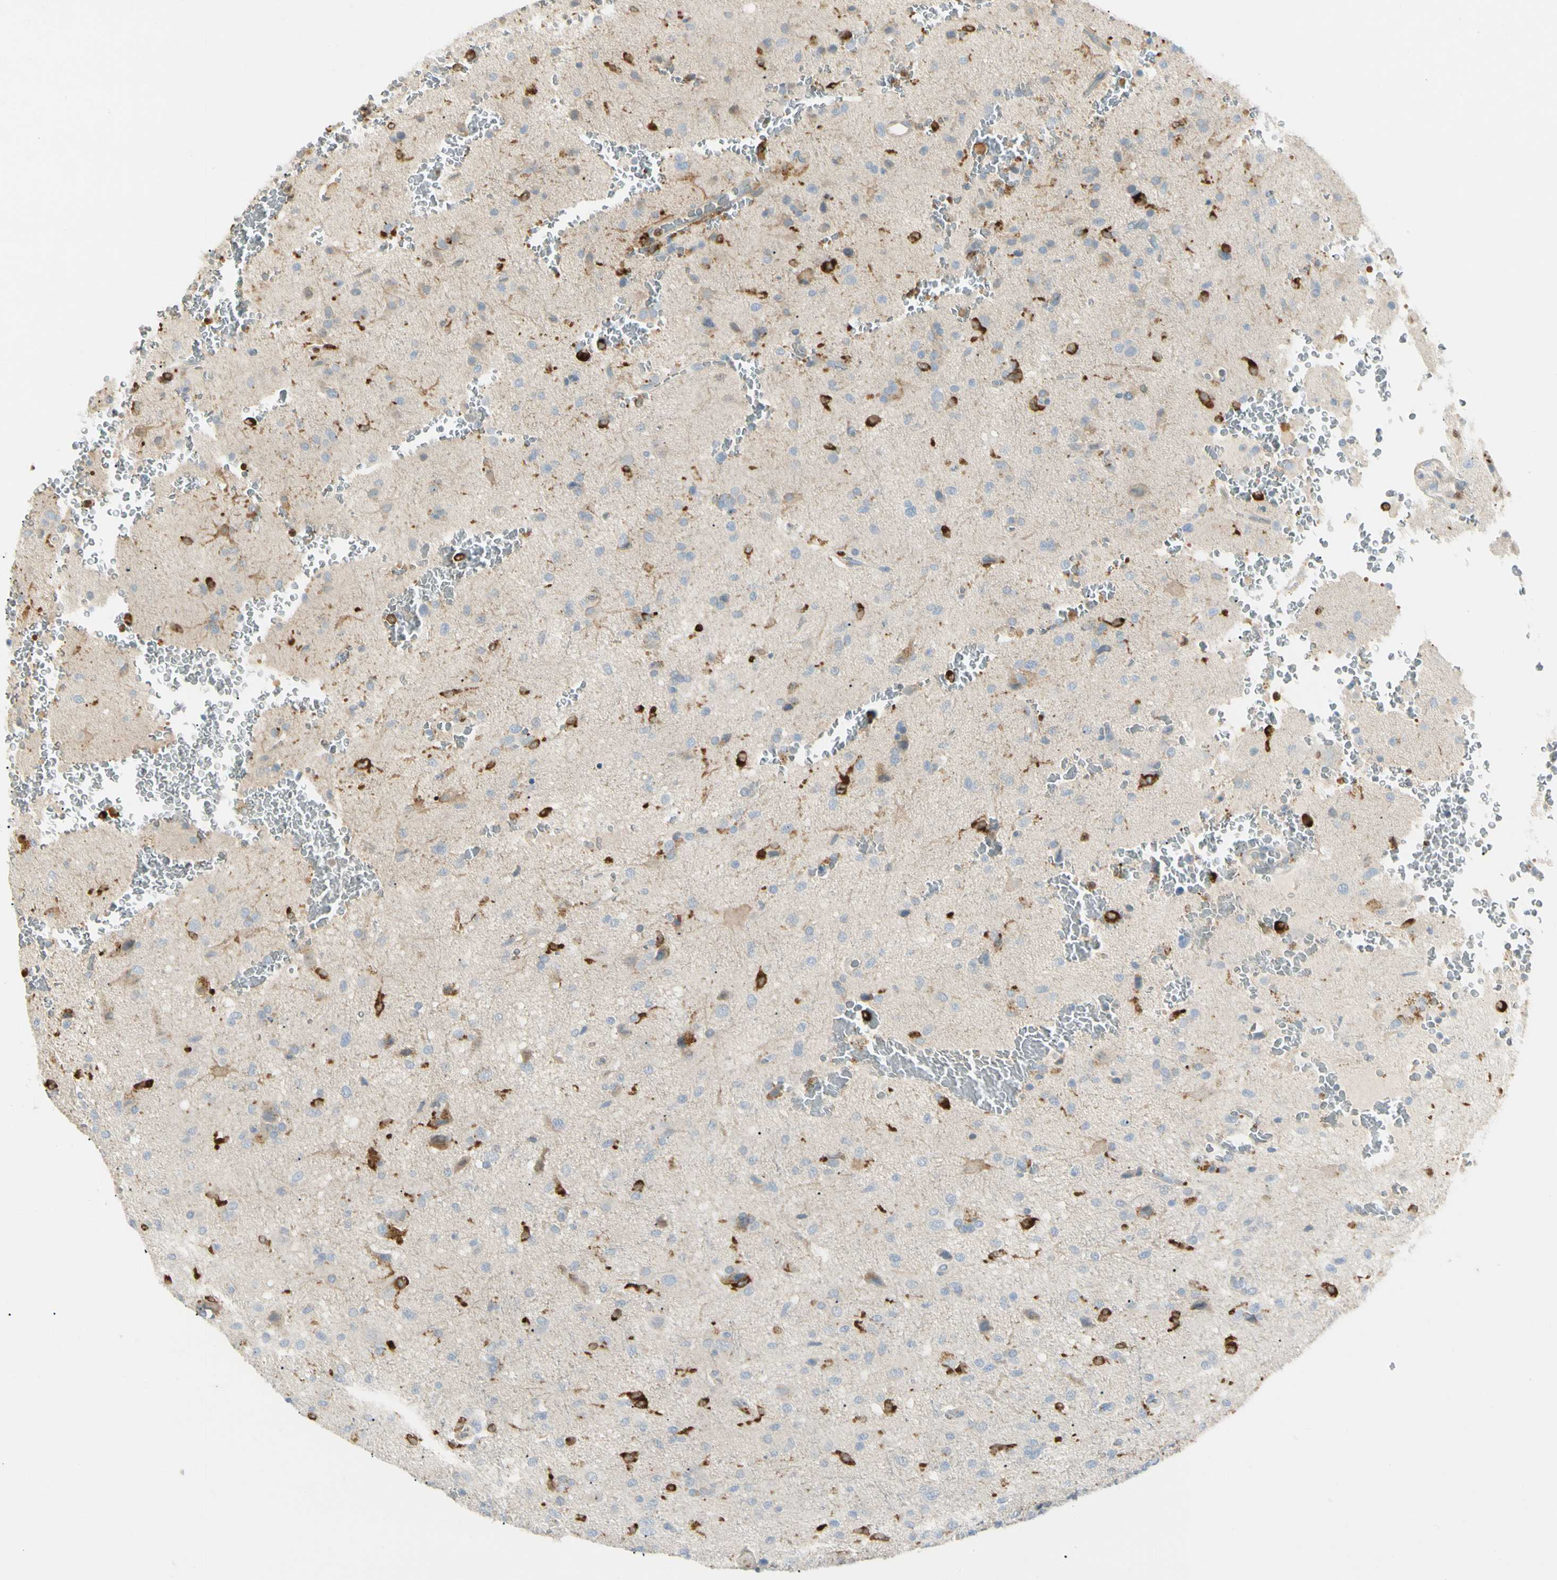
{"staining": {"intensity": "negative", "quantity": "none", "location": "none"}, "tissue": "glioma", "cell_type": "Tumor cells", "image_type": "cancer", "snomed": [{"axis": "morphology", "description": "Glioma, malignant, High grade"}, {"axis": "topography", "description": "Brain"}], "caption": "An image of malignant high-grade glioma stained for a protein exhibits no brown staining in tumor cells.", "gene": "LPCAT2", "patient": {"sex": "male", "age": 71}}